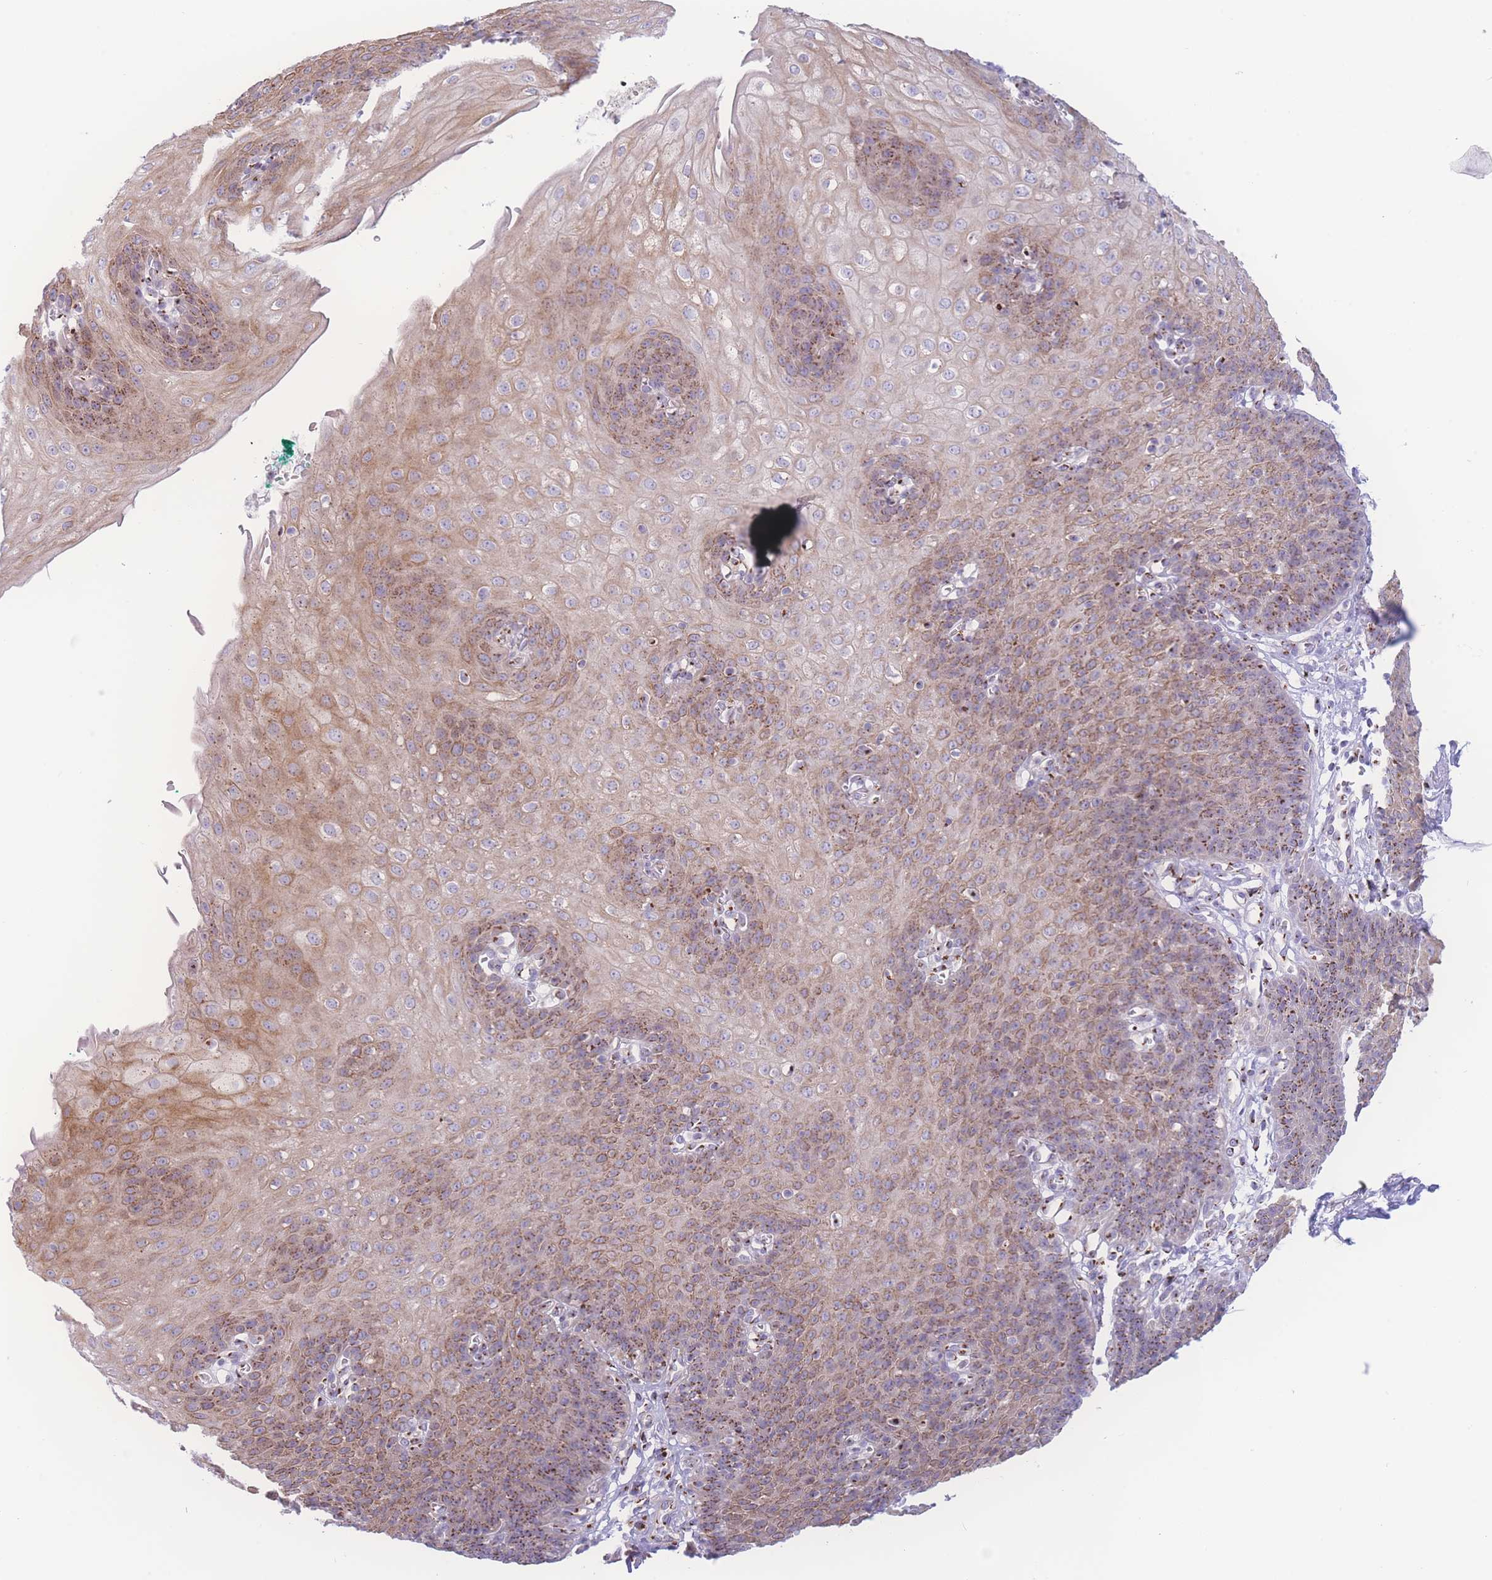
{"staining": {"intensity": "moderate", "quantity": ">75%", "location": "cytoplasmic/membranous"}, "tissue": "esophagus", "cell_type": "Squamous epithelial cells", "image_type": "normal", "snomed": [{"axis": "morphology", "description": "Normal tissue, NOS"}, {"axis": "topography", "description": "Esophagus"}], "caption": "Moderate cytoplasmic/membranous protein staining is appreciated in about >75% of squamous epithelial cells in esophagus. The protein of interest is shown in brown color, while the nuclei are stained blue.", "gene": "GOLM2", "patient": {"sex": "male", "age": 71}}